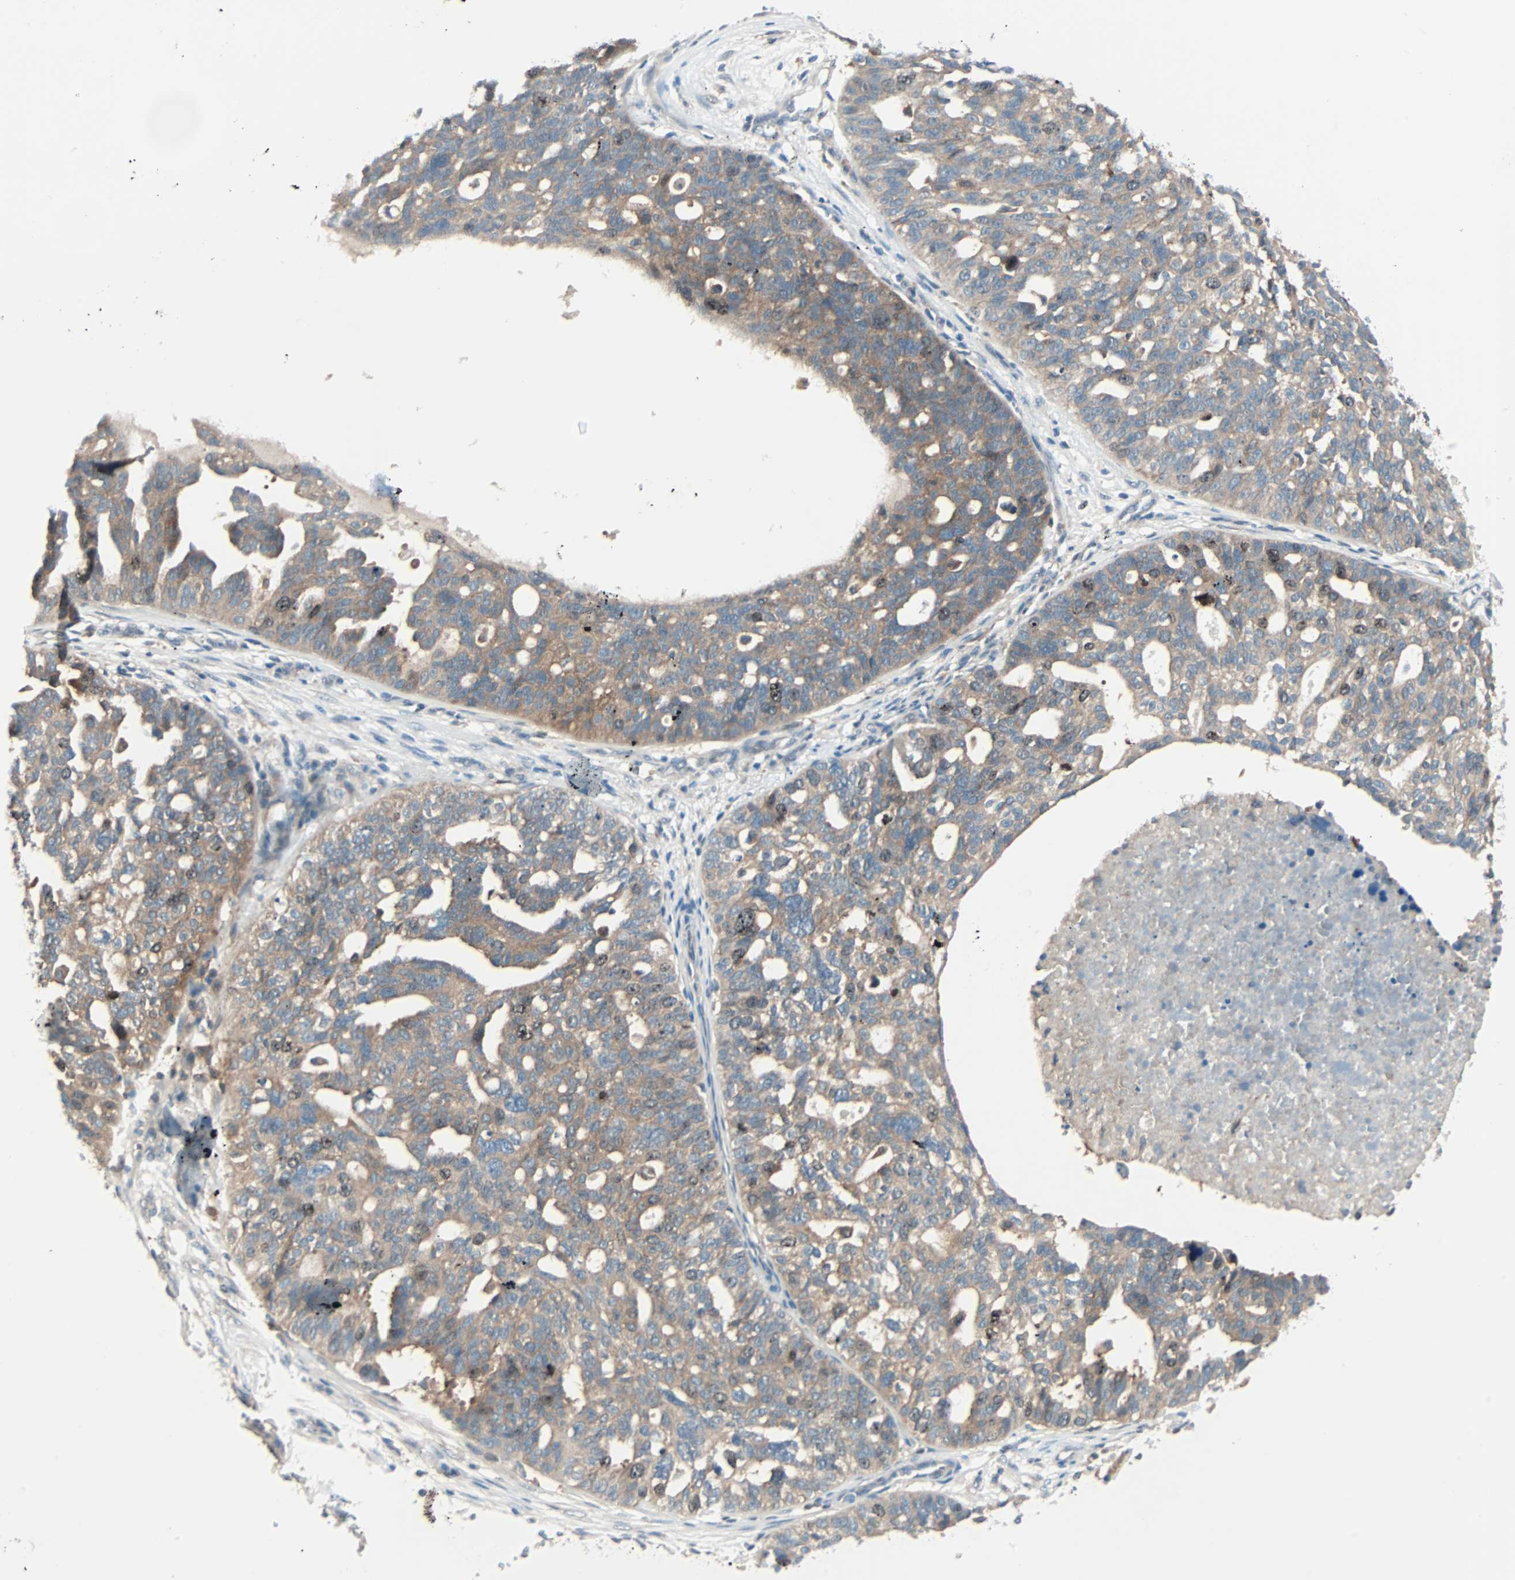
{"staining": {"intensity": "moderate", "quantity": ">75%", "location": "cytoplasmic/membranous"}, "tissue": "ovarian cancer", "cell_type": "Tumor cells", "image_type": "cancer", "snomed": [{"axis": "morphology", "description": "Cystadenocarcinoma, serous, NOS"}, {"axis": "topography", "description": "Ovary"}], "caption": "Tumor cells reveal medium levels of moderate cytoplasmic/membranous expression in approximately >75% of cells in ovarian serous cystadenocarcinoma.", "gene": "SMIM8", "patient": {"sex": "female", "age": 59}}